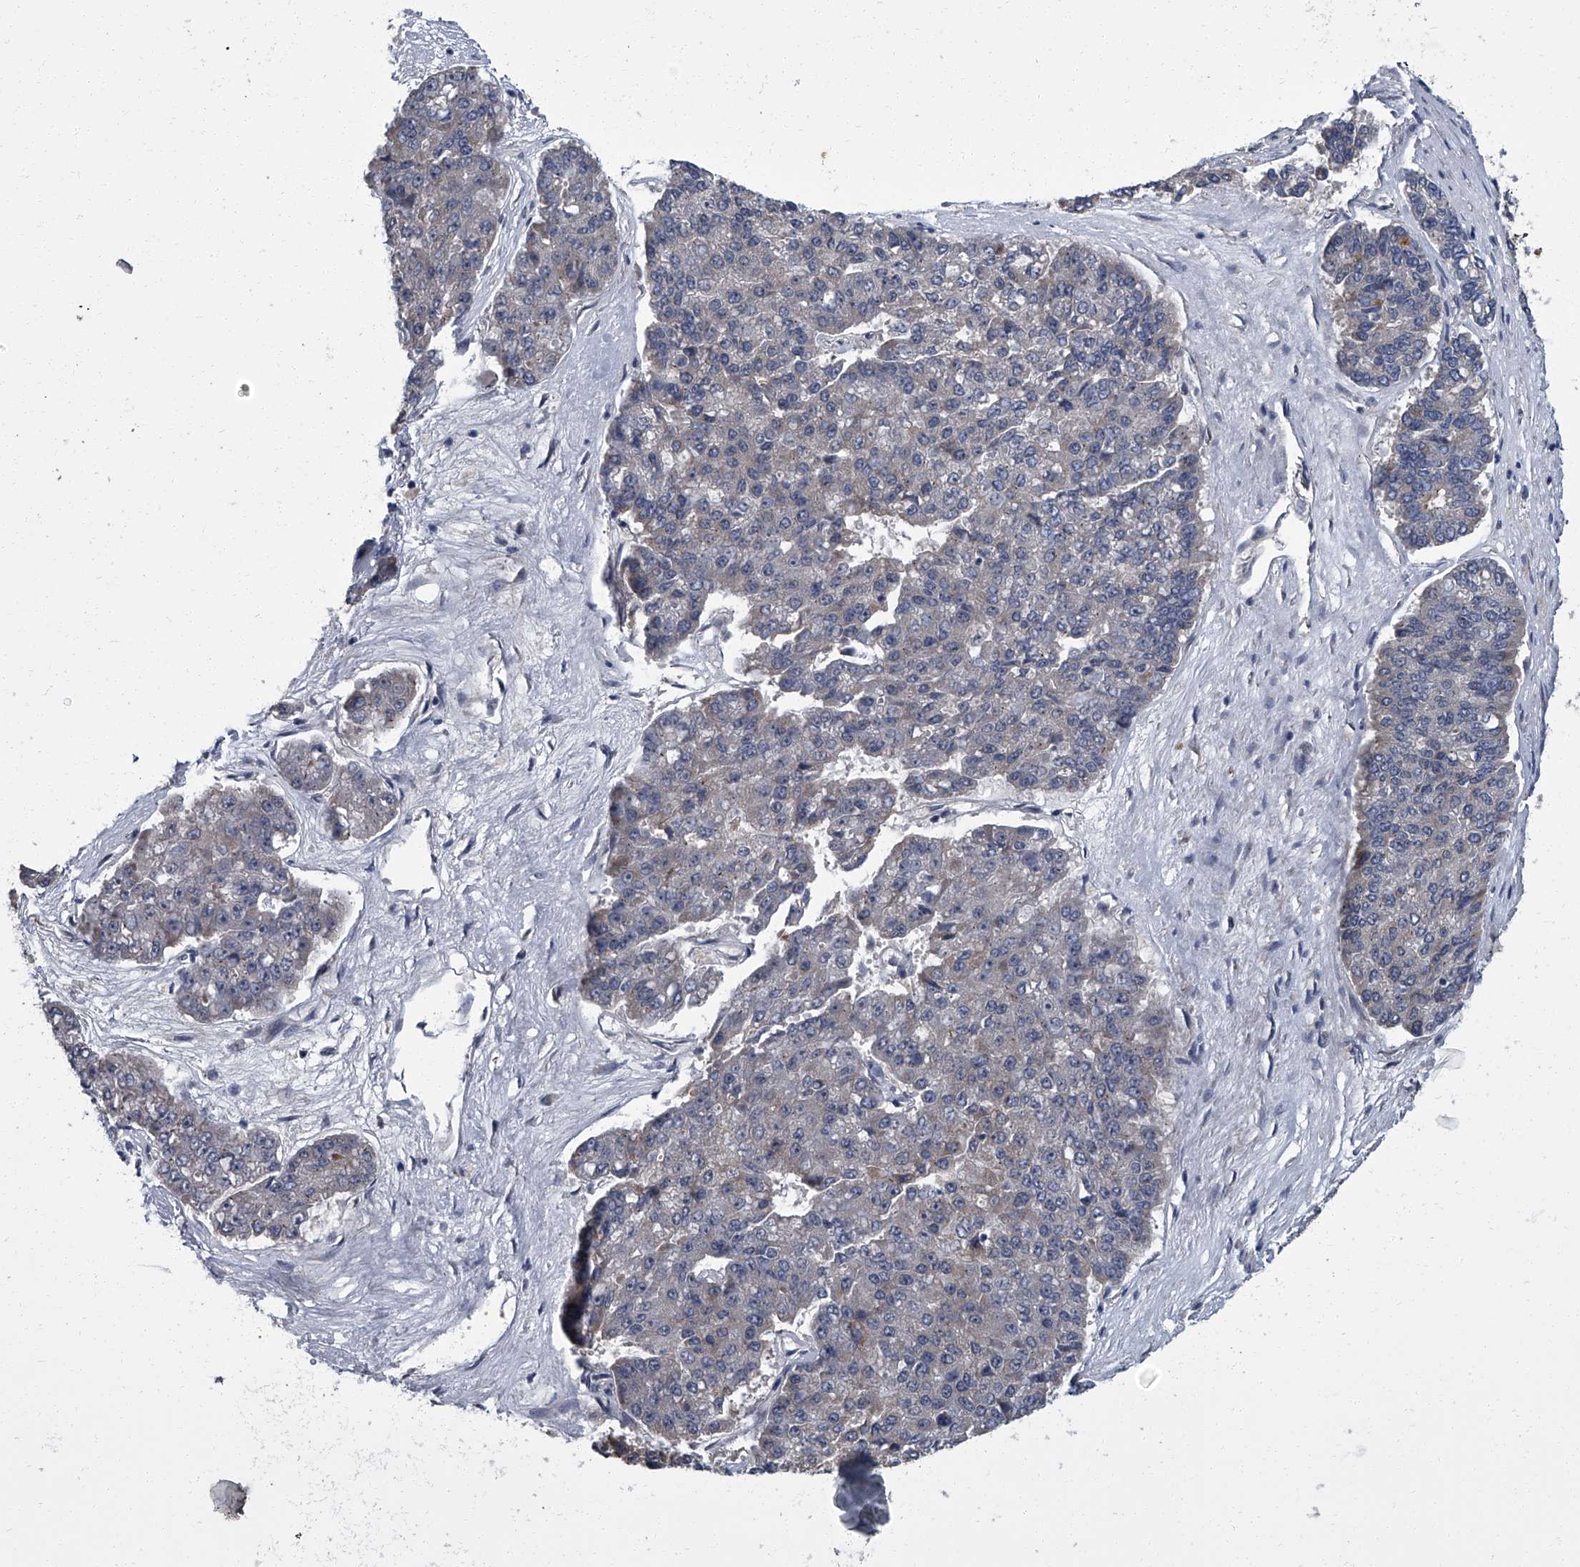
{"staining": {"intensity": "negative", "quantity": "none", "location": "none"}, "tissue": "pancreatic cancer", "cell_type": "Tumor cells", "image_type": "cancer", "snomed": [{"axis": "morphology", "description": "Adenocarcinoma, NOS"}, {"axis": "topography", "description": "Pancreas"}], "caption": "This is an immunohistochemistry micrograph of adenocarcinoma (pancreatic). There is no staining in tumor cells.", "gene": "ZNF274", "patient": {"sex": "male", "age": 50}}